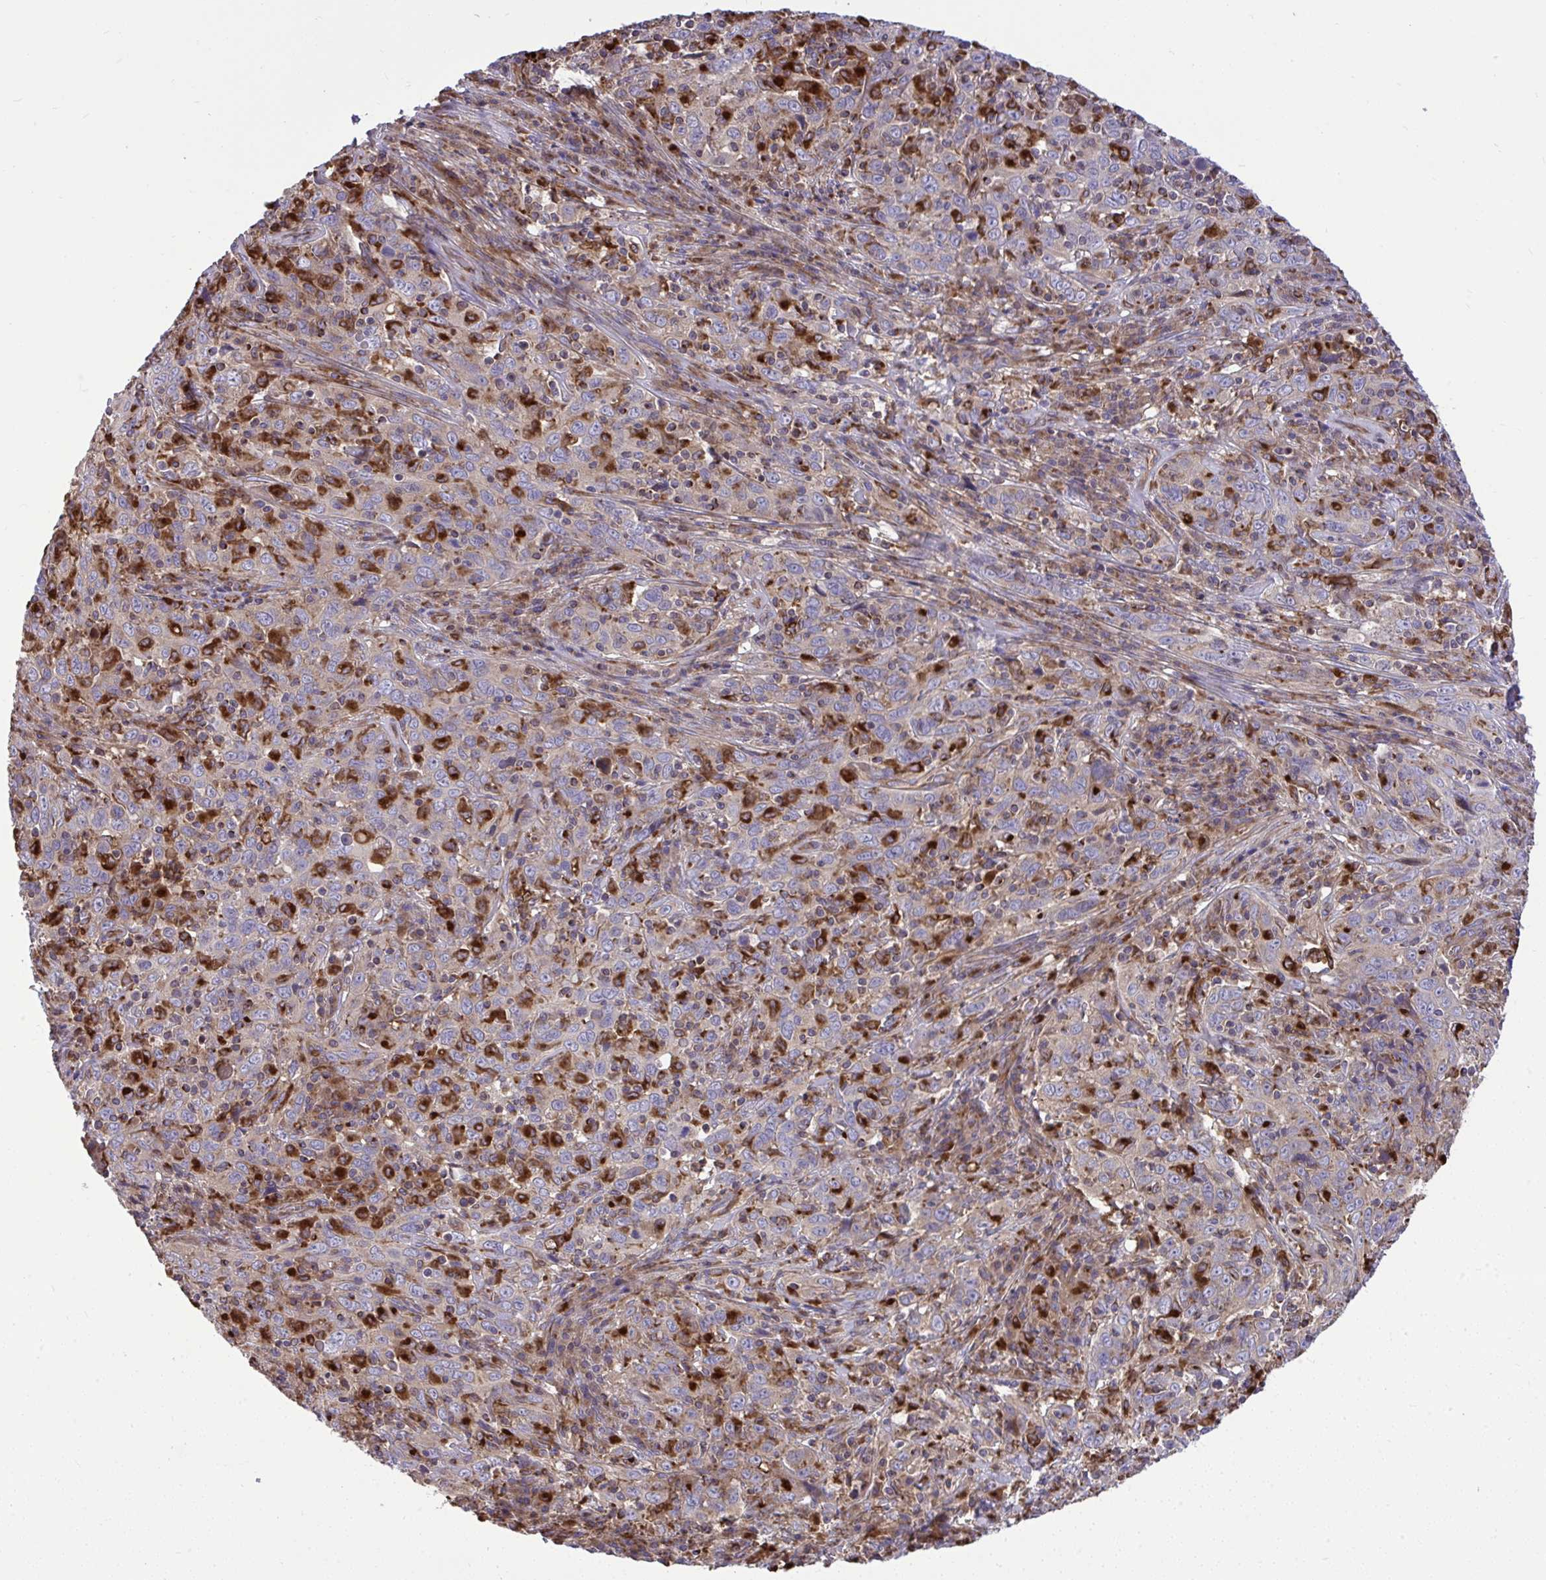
{"staining": {"intensity": "negative", "quantity": "none", "location": "none"}, "tissue": "cervical cancer", "cell_type": "Tumor cells", "image_type": "cancer", "snomed": [{"axis": "morphology", "description": "Squamous cell carcinoma, NOS"}, {"axis": "topography", "description": "Cervix"}], "caption": "High power microscopy image of an immunohistochemistry micrograph of cervical squamous cell carcinoma, revealing no significant positivity in tumor cells.", "gene": "PAIP2", "patient": {"sex": "female", "age": 46}}